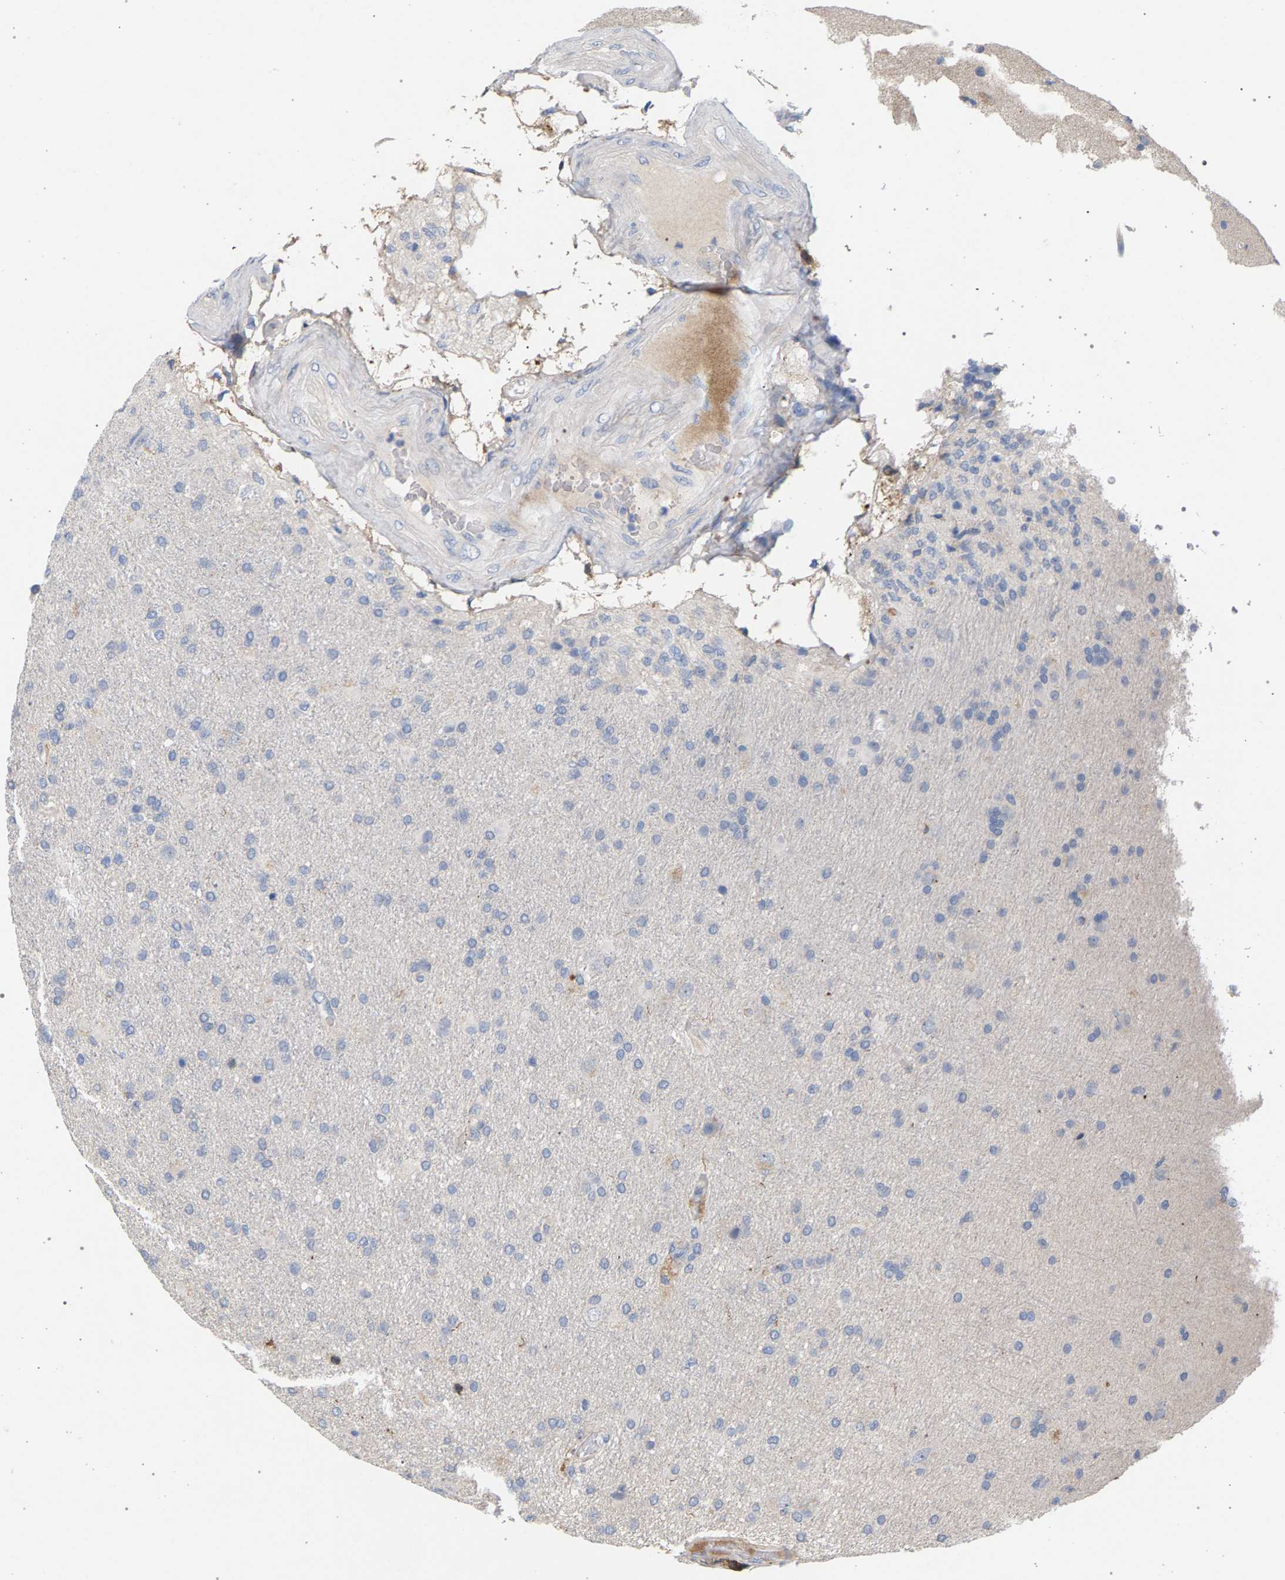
{"staining": {"intensity": "negative", "quantity": "none", "location": "none"}, "tissue": "glioma", "cell_type": "Tumor cells", "image_type": "cancer", "snomed": [{"axis": "morphology", "description": "Glioma, malignant, High grade"}, {"axis": "topography", "description": "Brain"}], "caption": "Glioma stained for a protein using immunohistochemistry (IHC) displays no expression tumor cells.", "gene": "MAMDC2", "patient": {"sex": "male", "age": 72}}